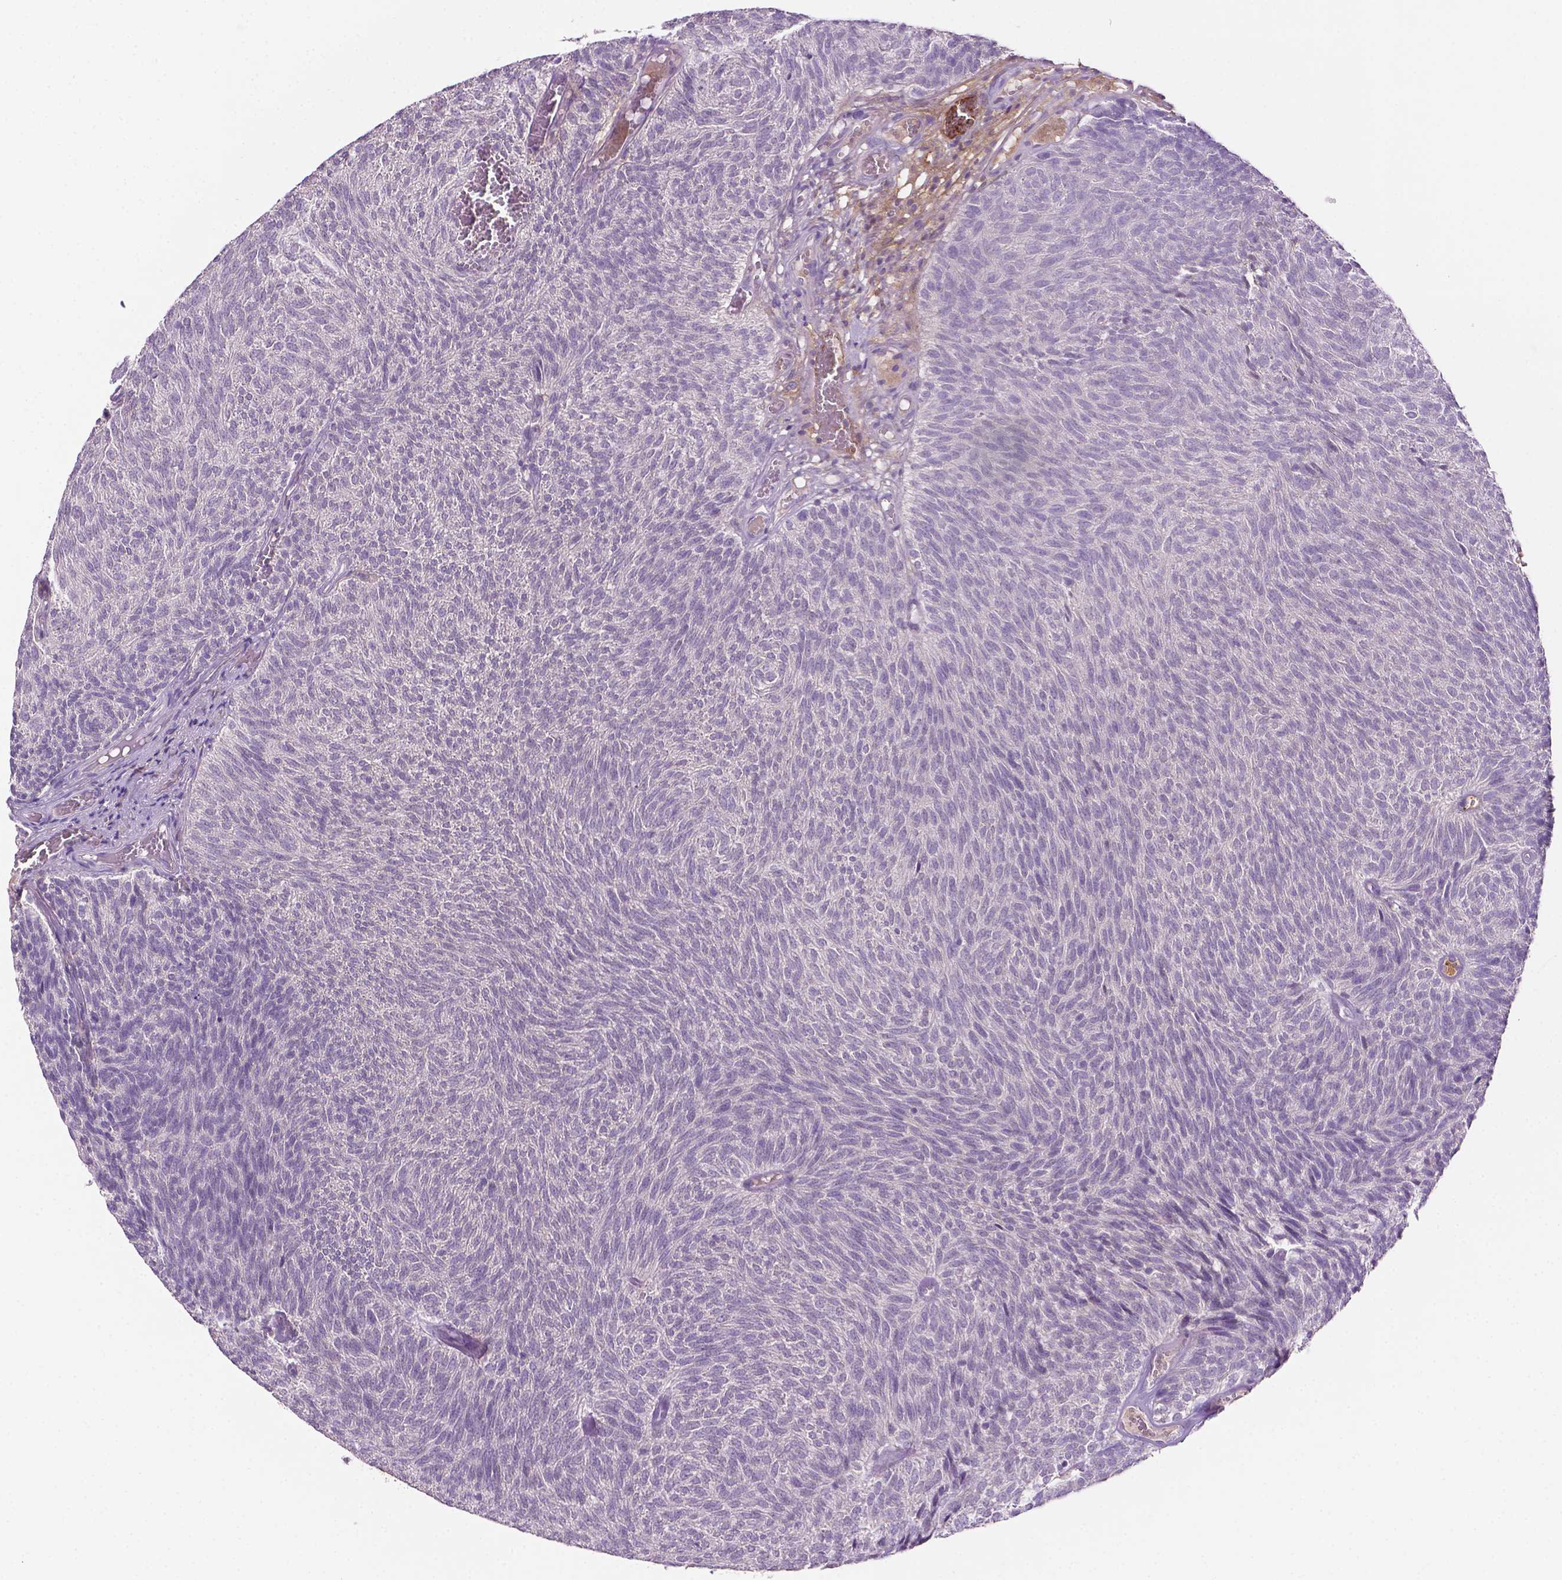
{"staining": {"intensity": "negative", "quantity": "none", "location": "none"}, "tissue": "urothelial cancer", "cell_type": "Tumor cells", "image_type": "cancer", "snomed": [{"axis": "morphology", "description": "Urothelial carcinoma, Low grade"}, {"axis": "topography", "description": "Urinary bladder"}], "caption": "Immunohistochemistry (IHC) of urothelial carcinoma (low-grade) reveals no staining in tumor cells.", "gene": "FBLN1", "patient": {"sex": "male", "age": 77}}